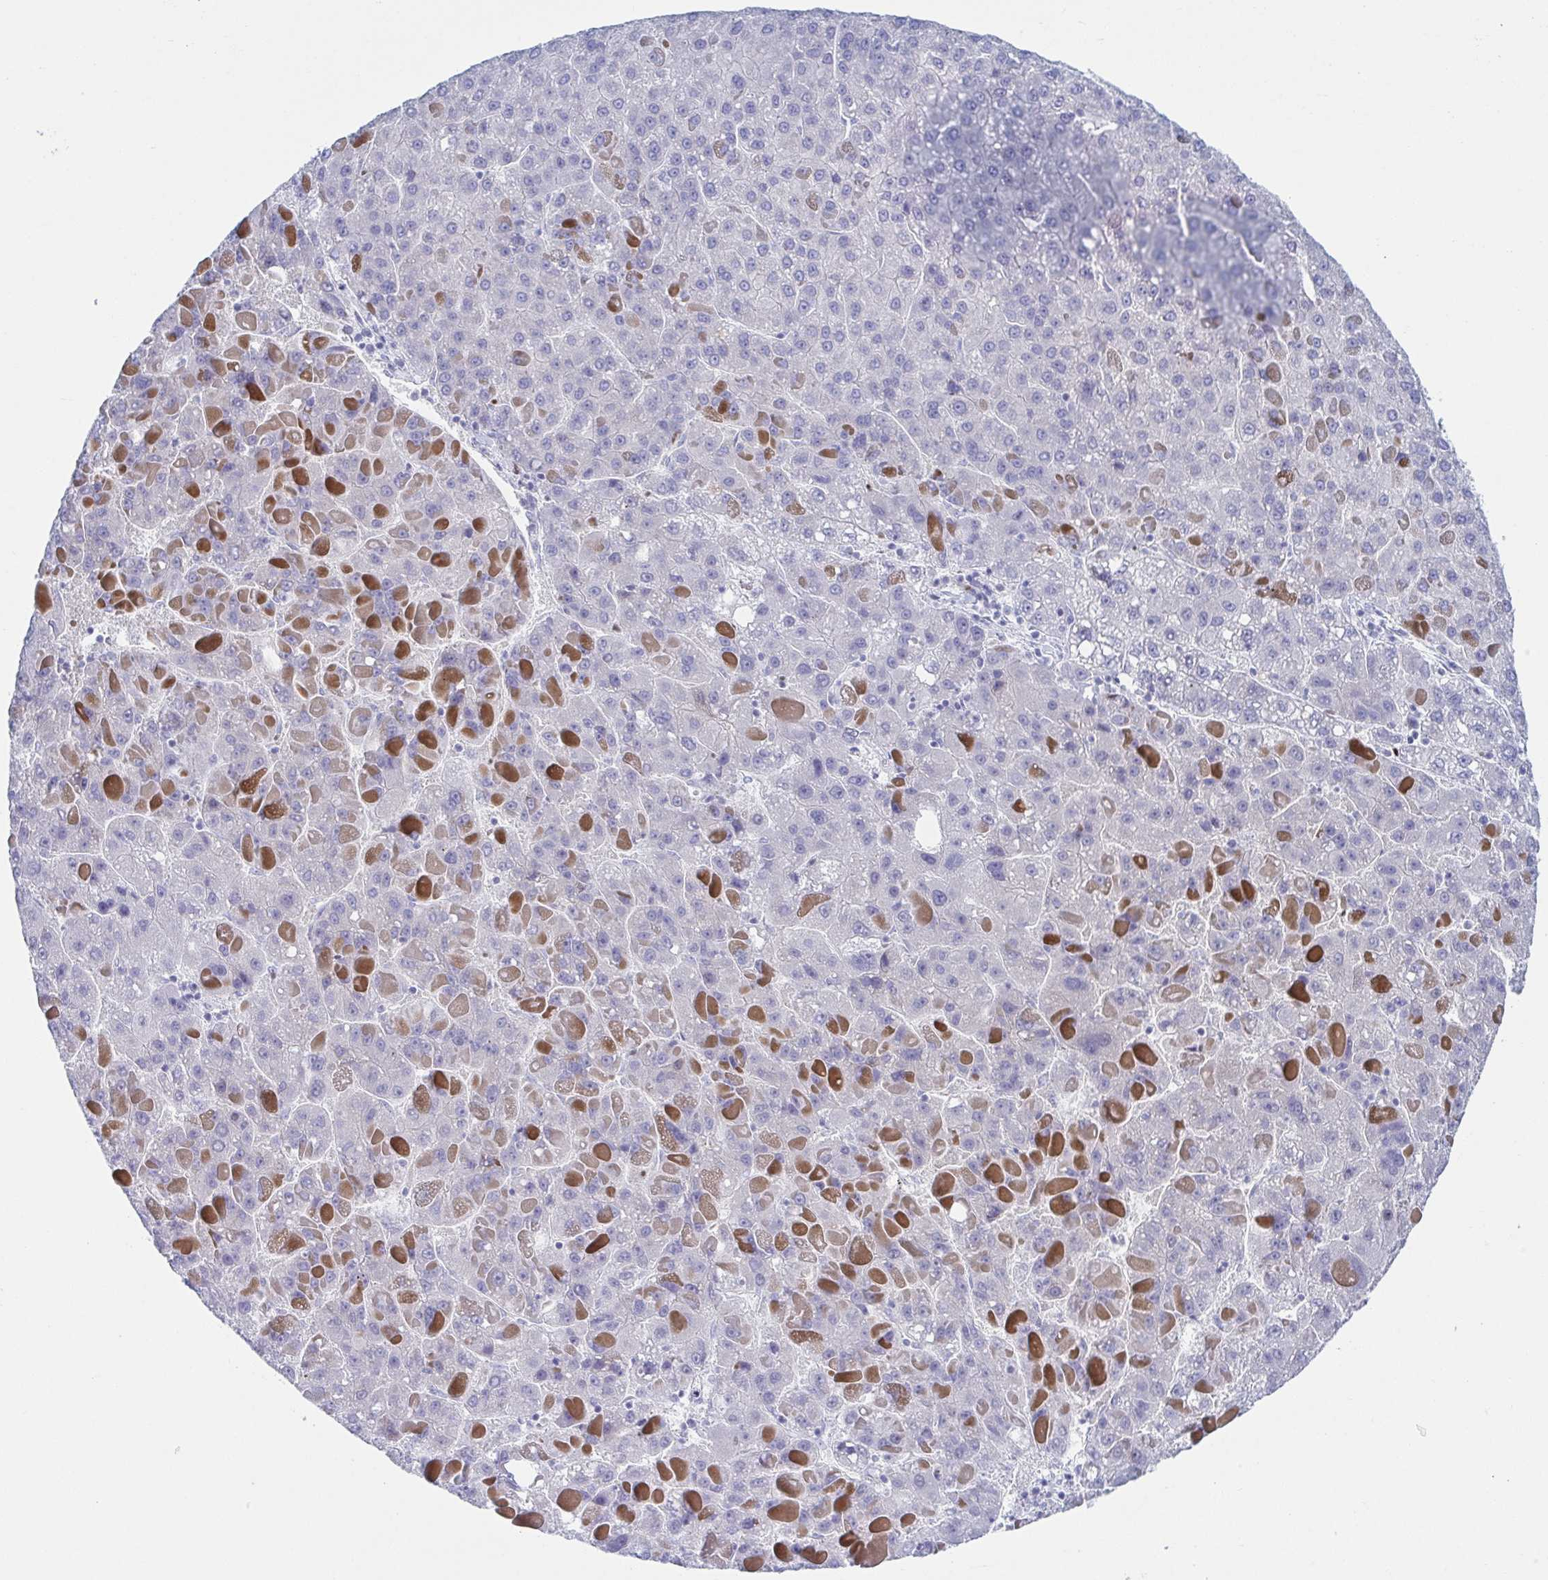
{"staining": {"intensity": "negative", "quantity": "none", "location": "none"}, "tissue": "liver cancer", "cell_type": "Tumor cells", "image_type": "cancer", "snomed": [{"axis": "morphology", "description": "Carcinoma, Hepatocellular, NOS"}, {"axis": "topography", "description": "Liver"}], "caption": "A micrograph of liver cancer stained for a protein exhibits no brown staining in tumor cells.", "gene": "HTR2A", "patient": {"sex": "female", "age": 82}}